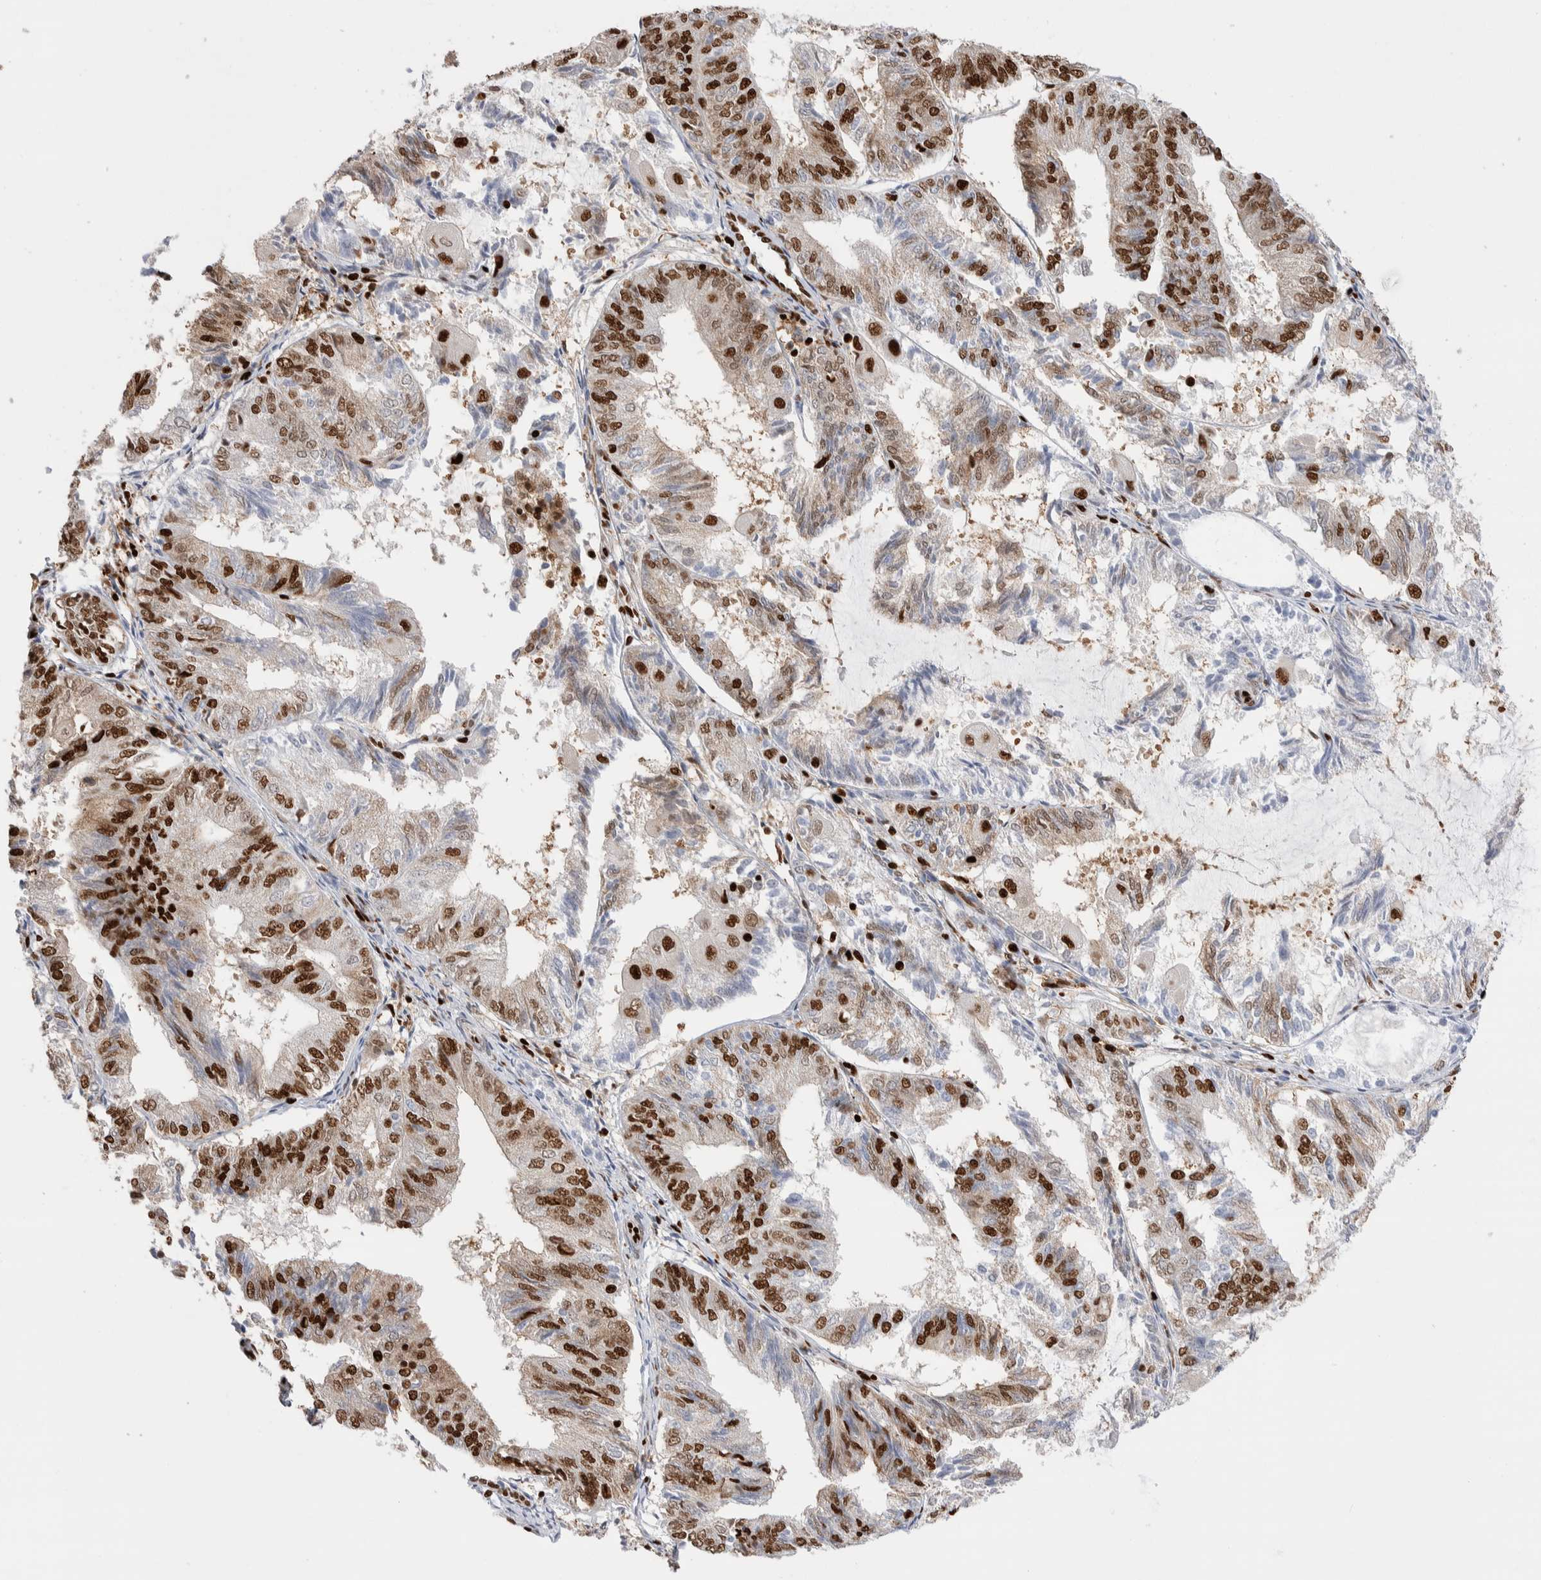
{"staining": {"intensity": "strong", "quantity": "25%-75%", "location": "nuclear"}, "tissue": "endometrial cancer", "cell_type": "Tumor cells", "image_type": "cancer", "snomed": [{"axis": "morphology", "description": "Adenocarcinoma, NOS"}, {"axis": "topography", "description": "Endometrium"}], "caption": "Protein analysis of endometrial adenocarcinoma tissue reveals strong nuclear positivity in approximately 25%-75% of tumor cells.", "gene": "RNASEK-C17orf49", "patient": {"sex": "female", "age": 81}}